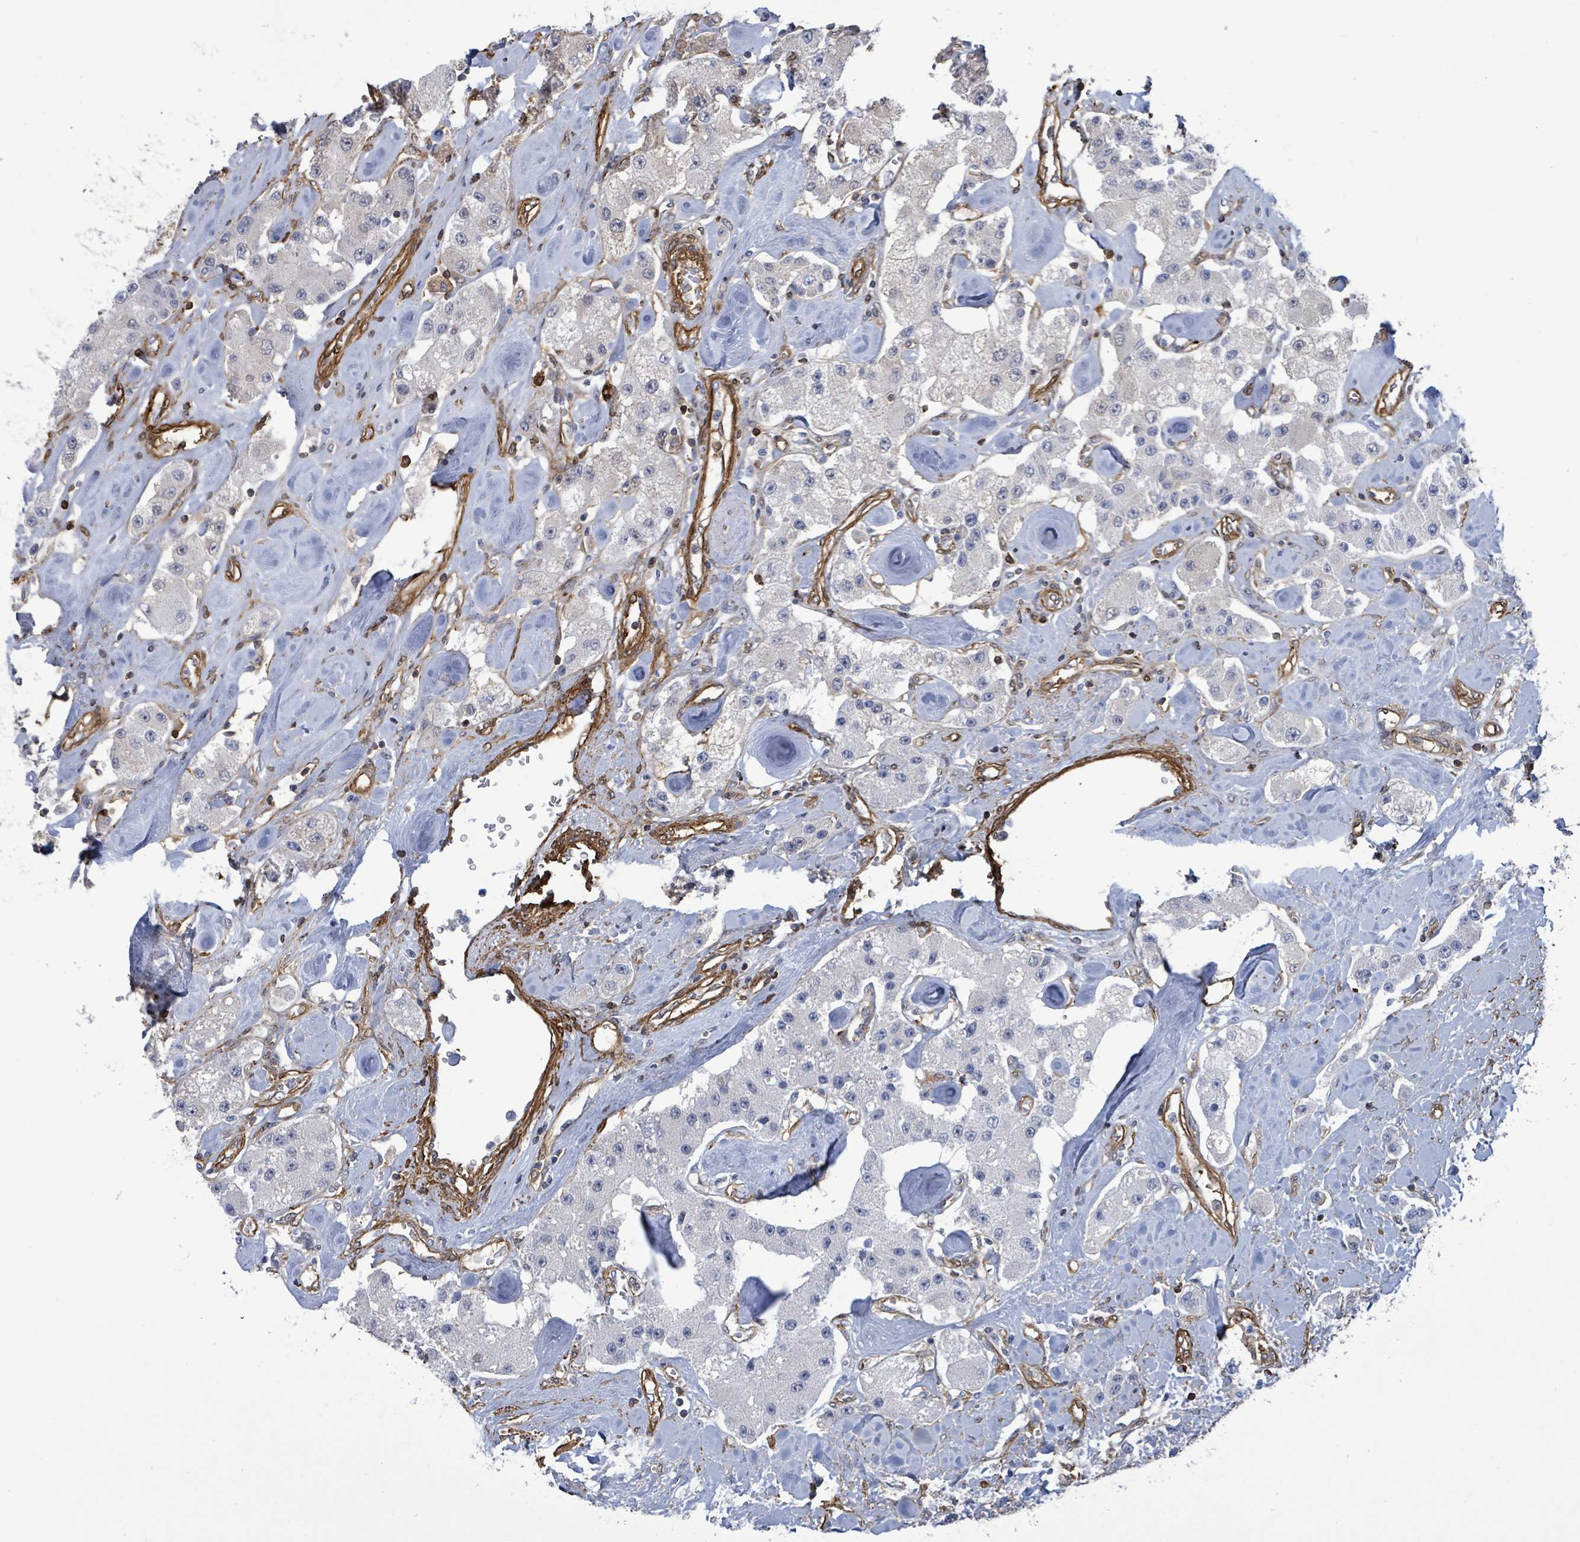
{"staining": {"intensity": "negative", "quantity": "none", "location": "none"}, "tissue": "carcinoid", "cell_type": "Tumor cells", "image_type": "cancer", "snomed": [{"axis": "morphology", "description": "Carcinoid, malignant, NOS"}, {"axis": "topography", "description": "Pancreas"}], "caption": "DAB (3,3'-diaminobenzidine) immunohistochemical staining of human malignant carcinoid reveals no significant staining in tumor cells.", "gene": "PRKRIP1", "patient": {"sex": "male", "age": 41}}